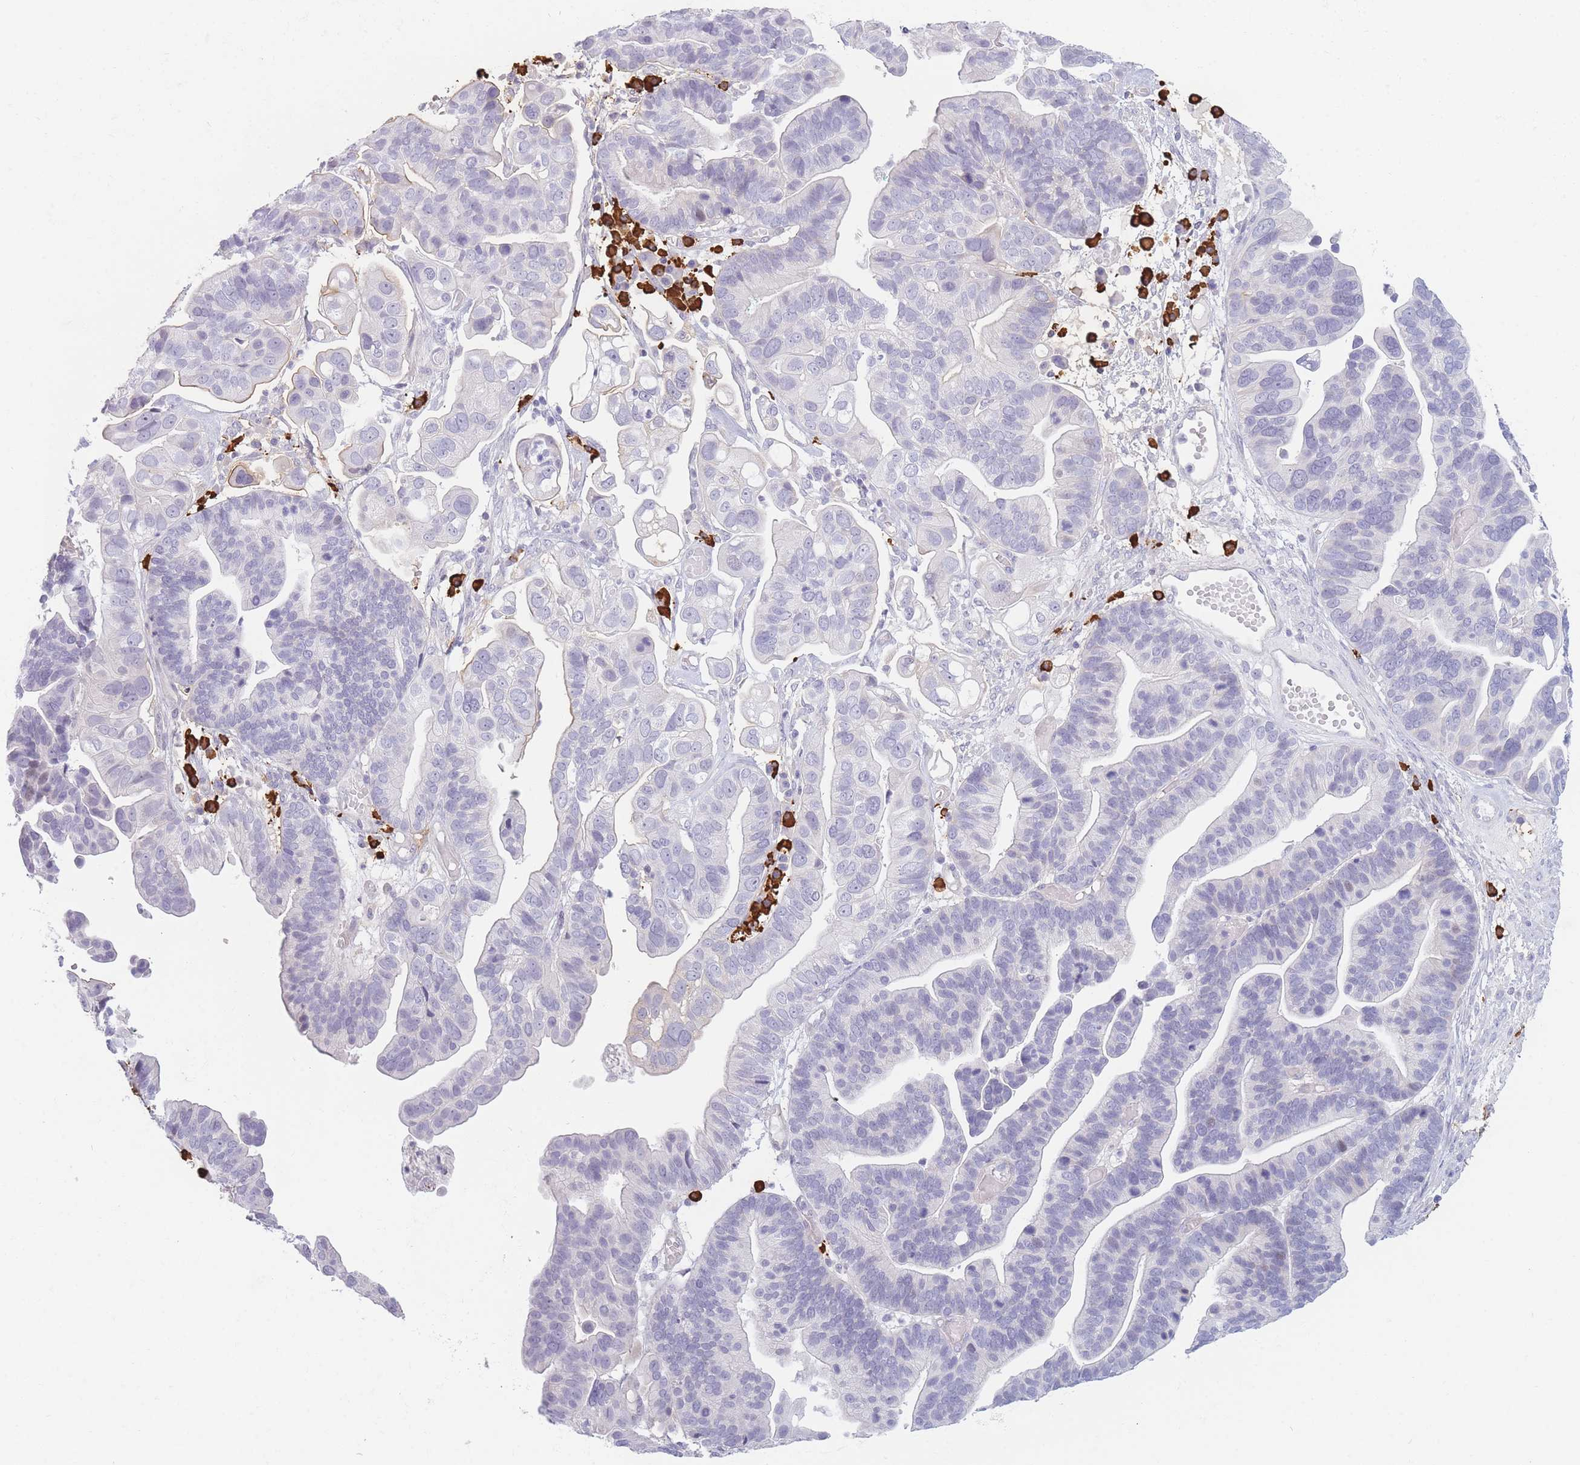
{"staining": {"intensity": "negative", "quantity": "none", "location": "none"}, "tissue": "ovarian cancer", "cell_type": "Tumor cells", "image_type": "cancer", "snomed": [{"axis": "morphology", "description": "Cystadenocarcinoma, serous, NOS"}, {"axis": "topography", "description": "Ovary"}], "caption": "Tumor cells are negative for protein expression in human ovarian cancer.", "gene": "PLEKHG2", "patient": {"sex": "female", "age": 56}}